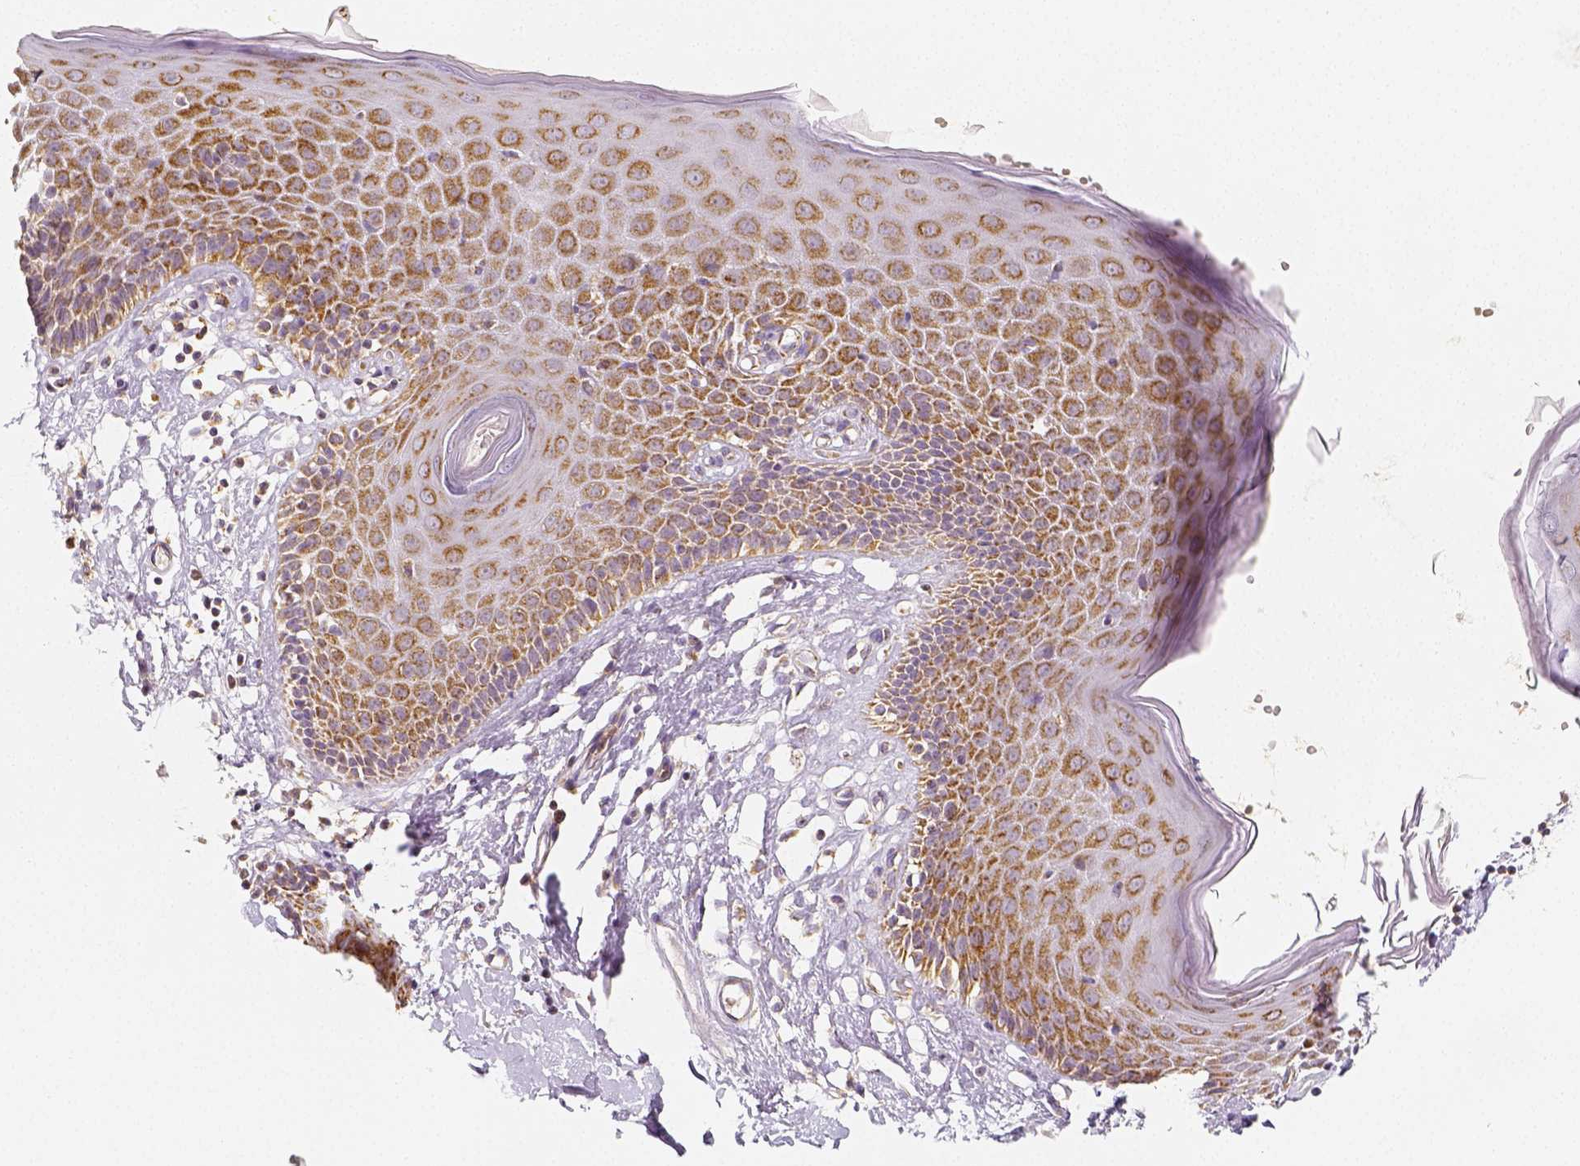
{"staining": {"intensity": "moderate", "quantity": ">75%", "location": "cytoplasmic/membranous"}, "tissue": "skin", "cell_type": "Epidermal cells", "image_type": "normal", "snomed": [{"axis": "morphology", "description": "Normal tissue, NOS"}, {"axis": "topography", "description": "Vulva"}], "caption": "Immunohistochemistry of normal human skin shows medium levels of moderate cytoplasmic/membranous positivity in about >75% of epidermal cells. The staining was performed using DAB to visualize the protein expression in brown, while the nuclei were stained in blue with hematoxylin (Magnification: 20x).", "gene": "PGAM5", "patient": {"sex": "female", "age": 68}}